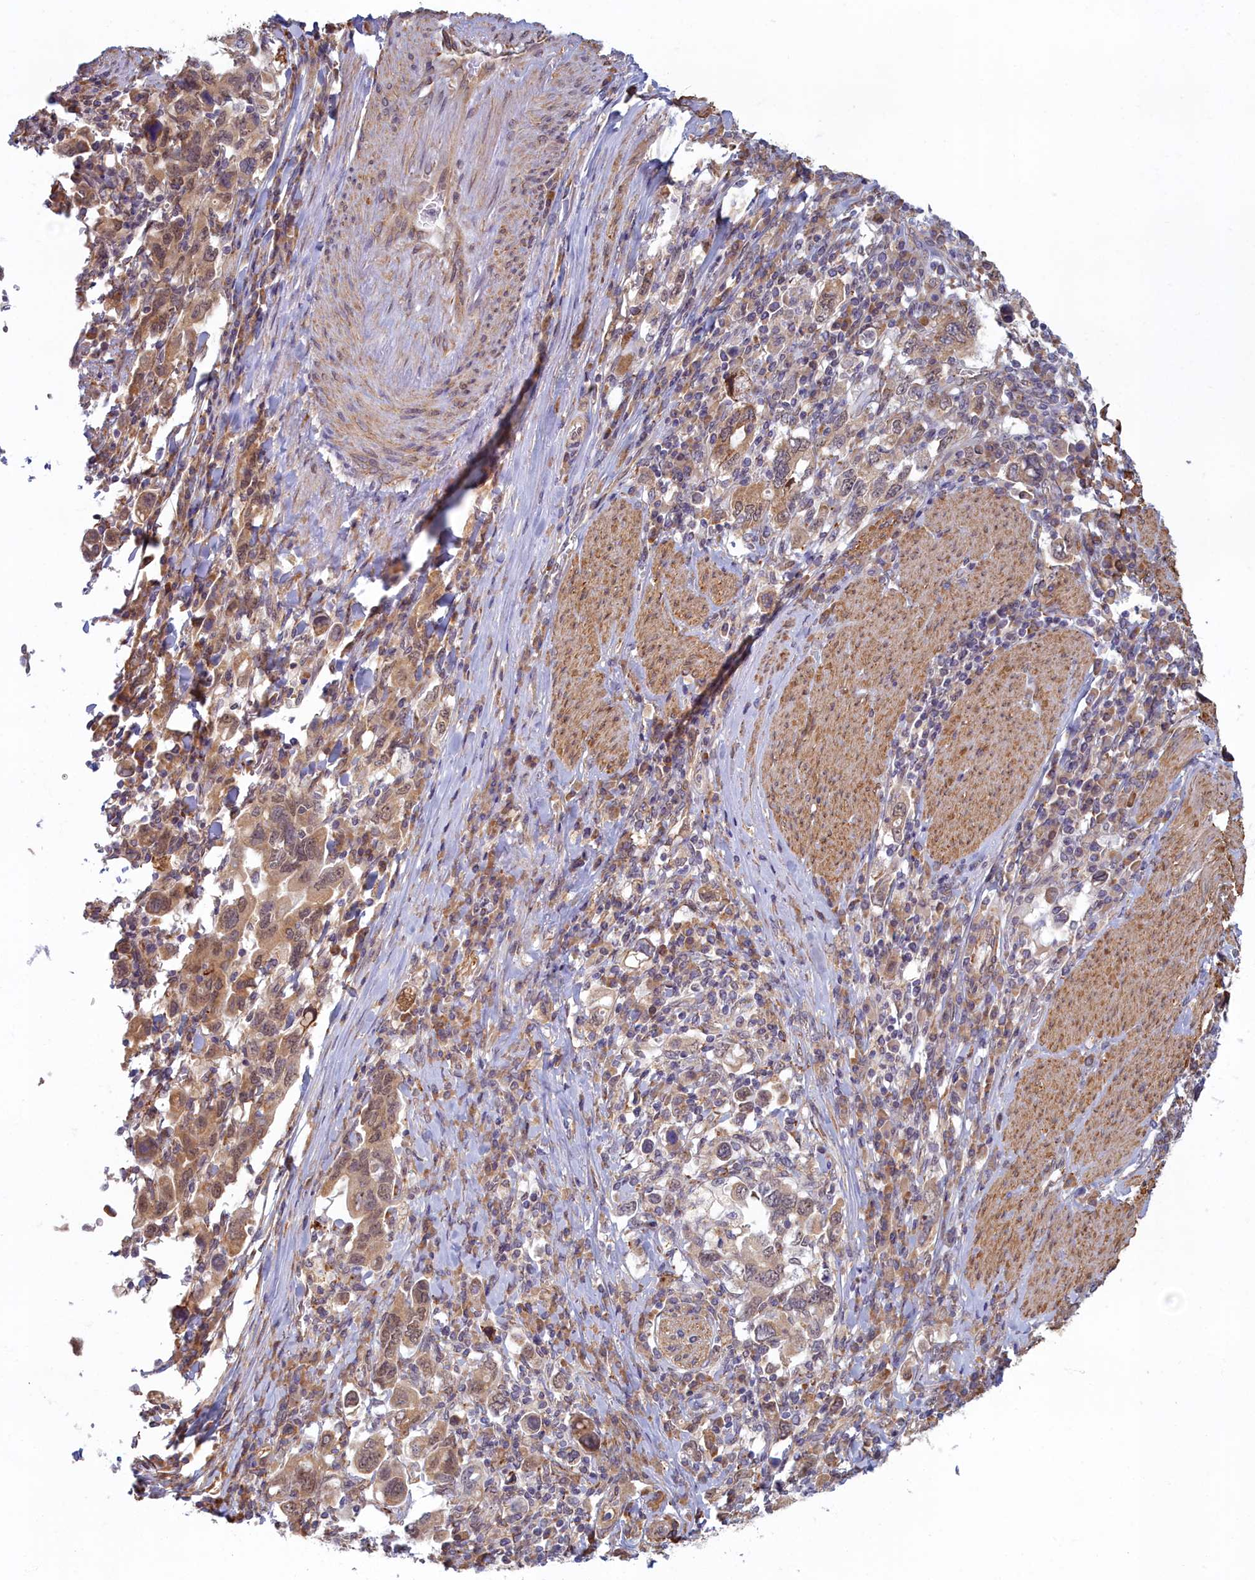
{"staining": {"intensity": "moderate", "quantity": "25%-75%", "location": "cytoplasmic/membranous,nuclear"}, "tissue": "stomach cancer", "cell_type": "Tumor cells", "image_type": "cancer", "snomed": [{"axis": "morphology", "description": "Adenocarcinoma, NOS"}, {"axis": "topography", "description": "Stomach, upper"}, {"axis": "topography", "description": "Stomach"}], "caption": "Moderate cytoplasmic/membranous and nuclear staining is appreciated in about 25%-75% of tumor cells in stomach cancer (adenocarcinoma). The staining is performed using DAB brown chromogen to label protein expression. The nuclei are counter-stained blue using hematoxylin.", "gene": "MAK16", "patient": {"sex": "male", "age": 62}}